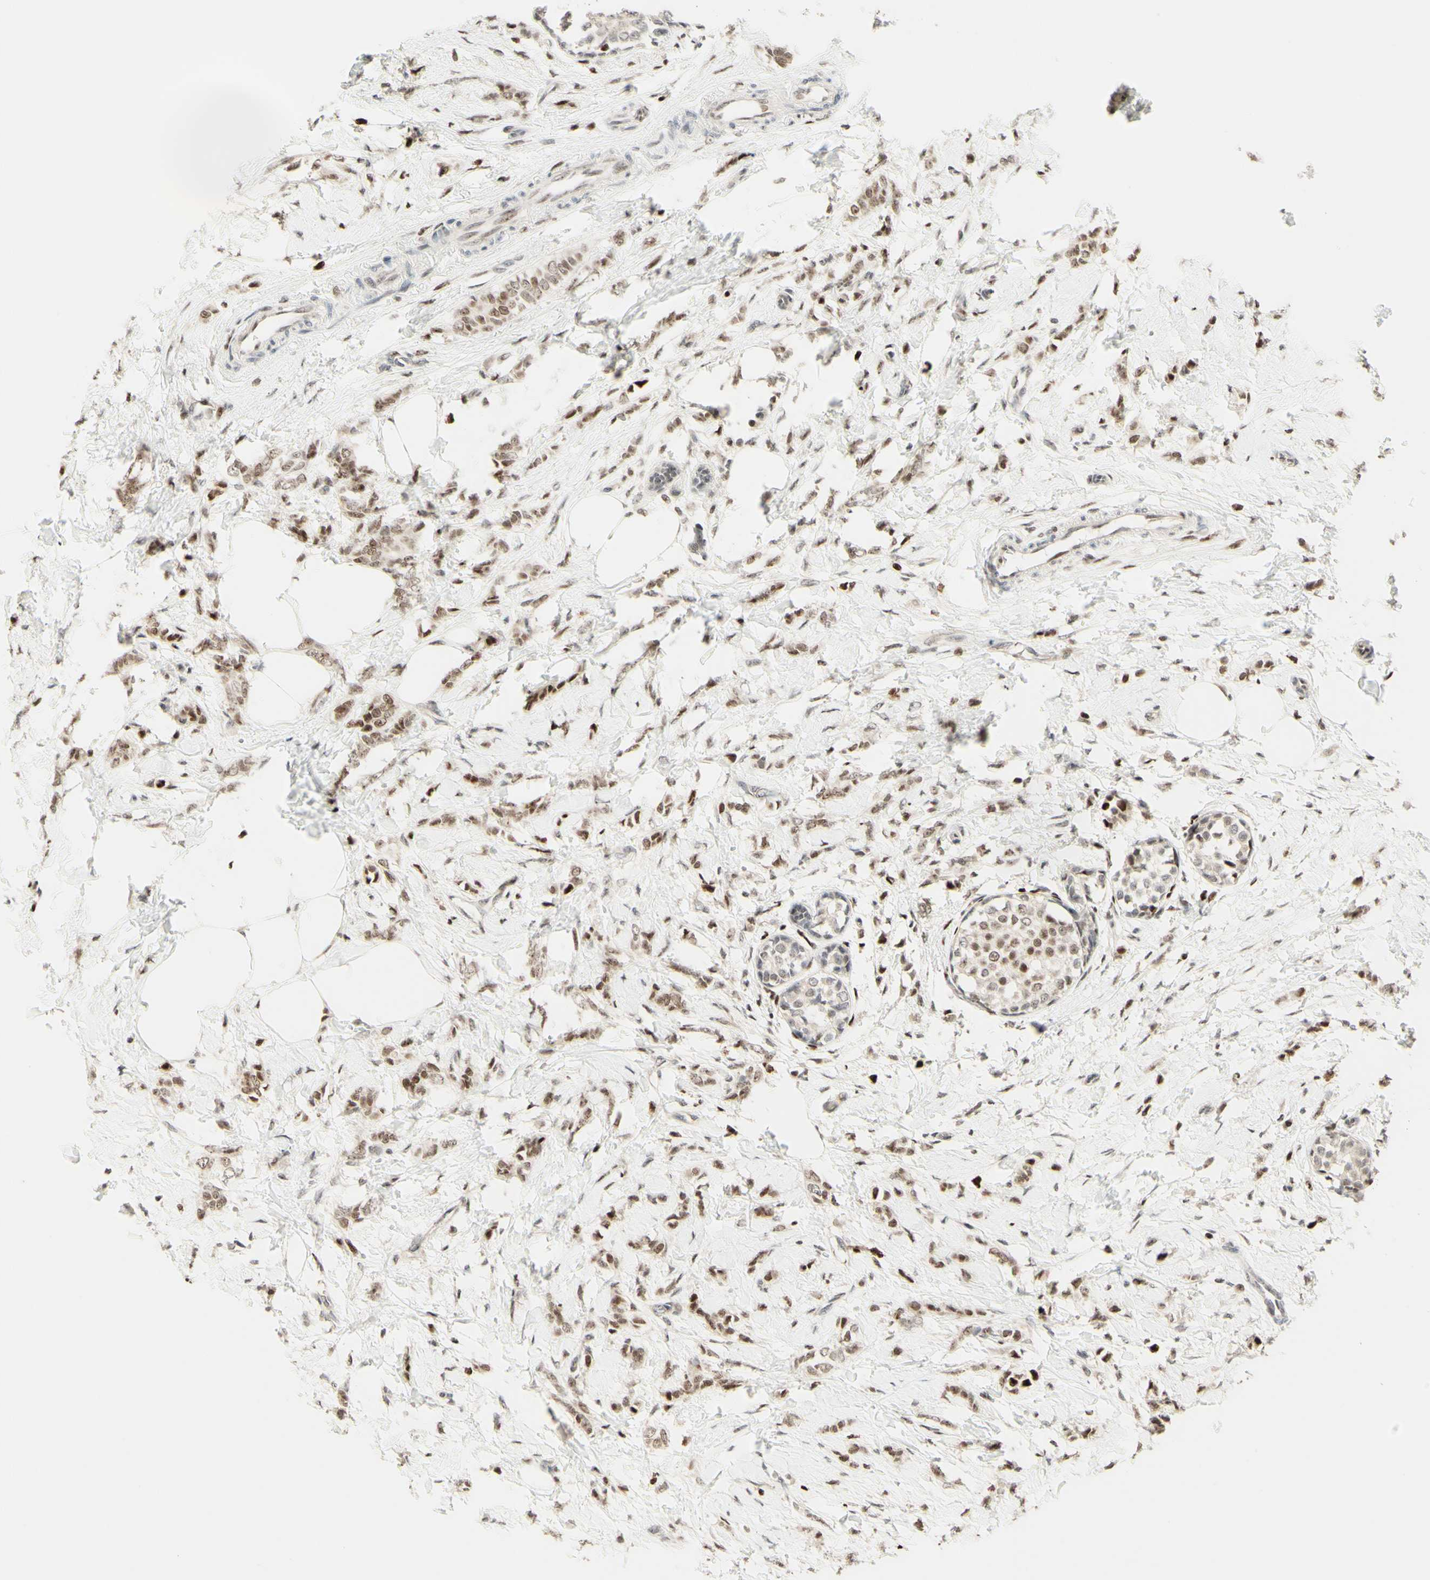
{"staining": {"intensity": "moderate", "quantity": "25%-75%", "location": "nuclear"}, "tissue": "breast cancer", "cell_type": "Tumor cells", "image_type": "cancer", "snomed": [{"axis": "morphology", "description": "Lobular carcinoma, in situ"}, {"axis": "morphology", "description": "Lobular carcinoma"}, {"axis": "topography", "description": "Breast"}], "caption": "Immunohistochemical staining of breast lobular carcinoma shows moderate nuclear protein positivity in about 25%-75% of tumor cells.", "gene": "CDKL5", "patient": {"sex": "female", "age": 41}}